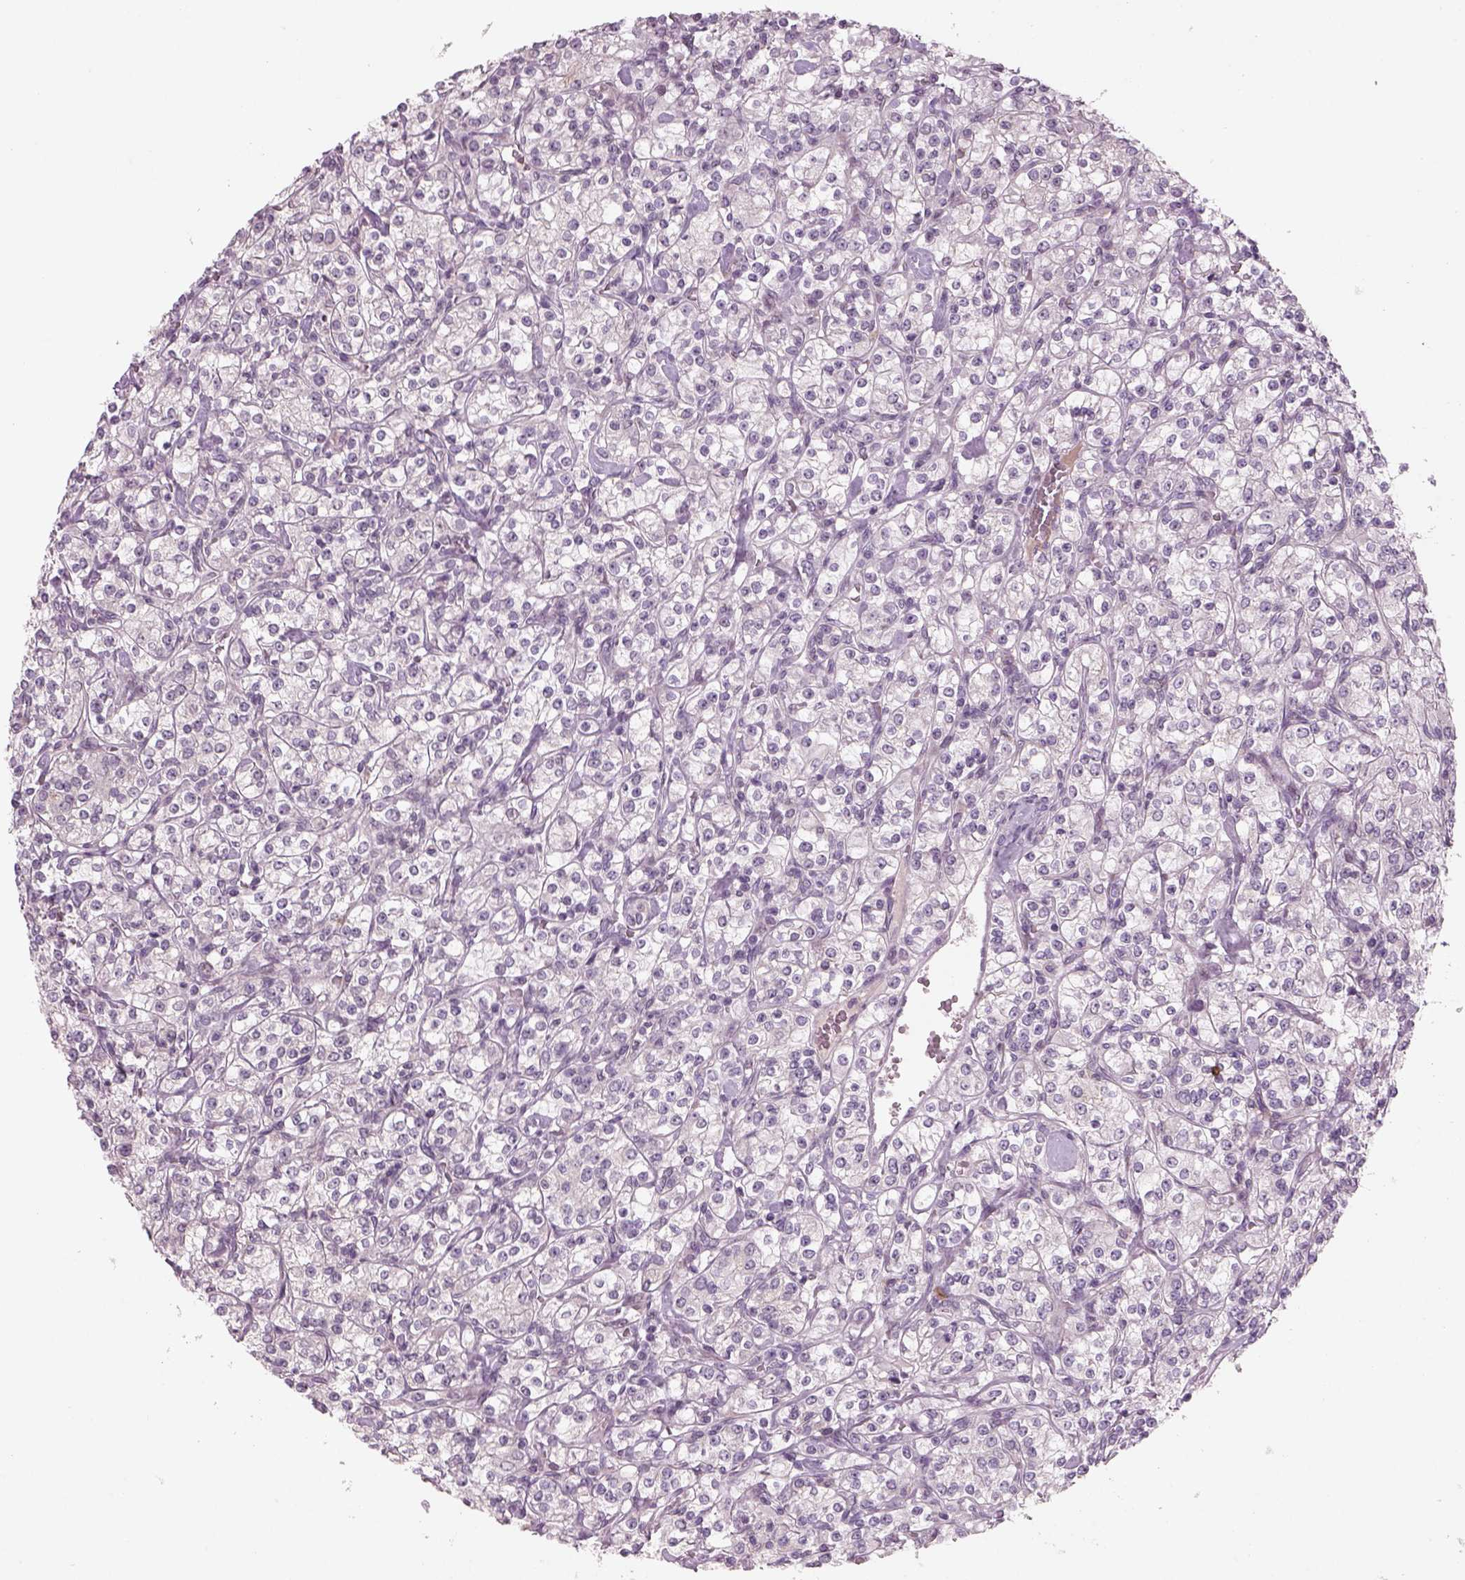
{"staining": {"intensity": "negative", "quantity": "none", "location": "none"}, "tissue": "renal cancer", "cell_type": "Tumor cells", "image_type": "cancer", "snomed": [{"axis": "morphology", "description": "Adenocarcinoma, NOS"}, {"axis": "topography", "description": "Kidney"}], "caption": "Tumor cells are negative for protein expression in human renal adenocarcinoma.", "gene": "PENK", "patient": {"sex": "male", "age": 77}}